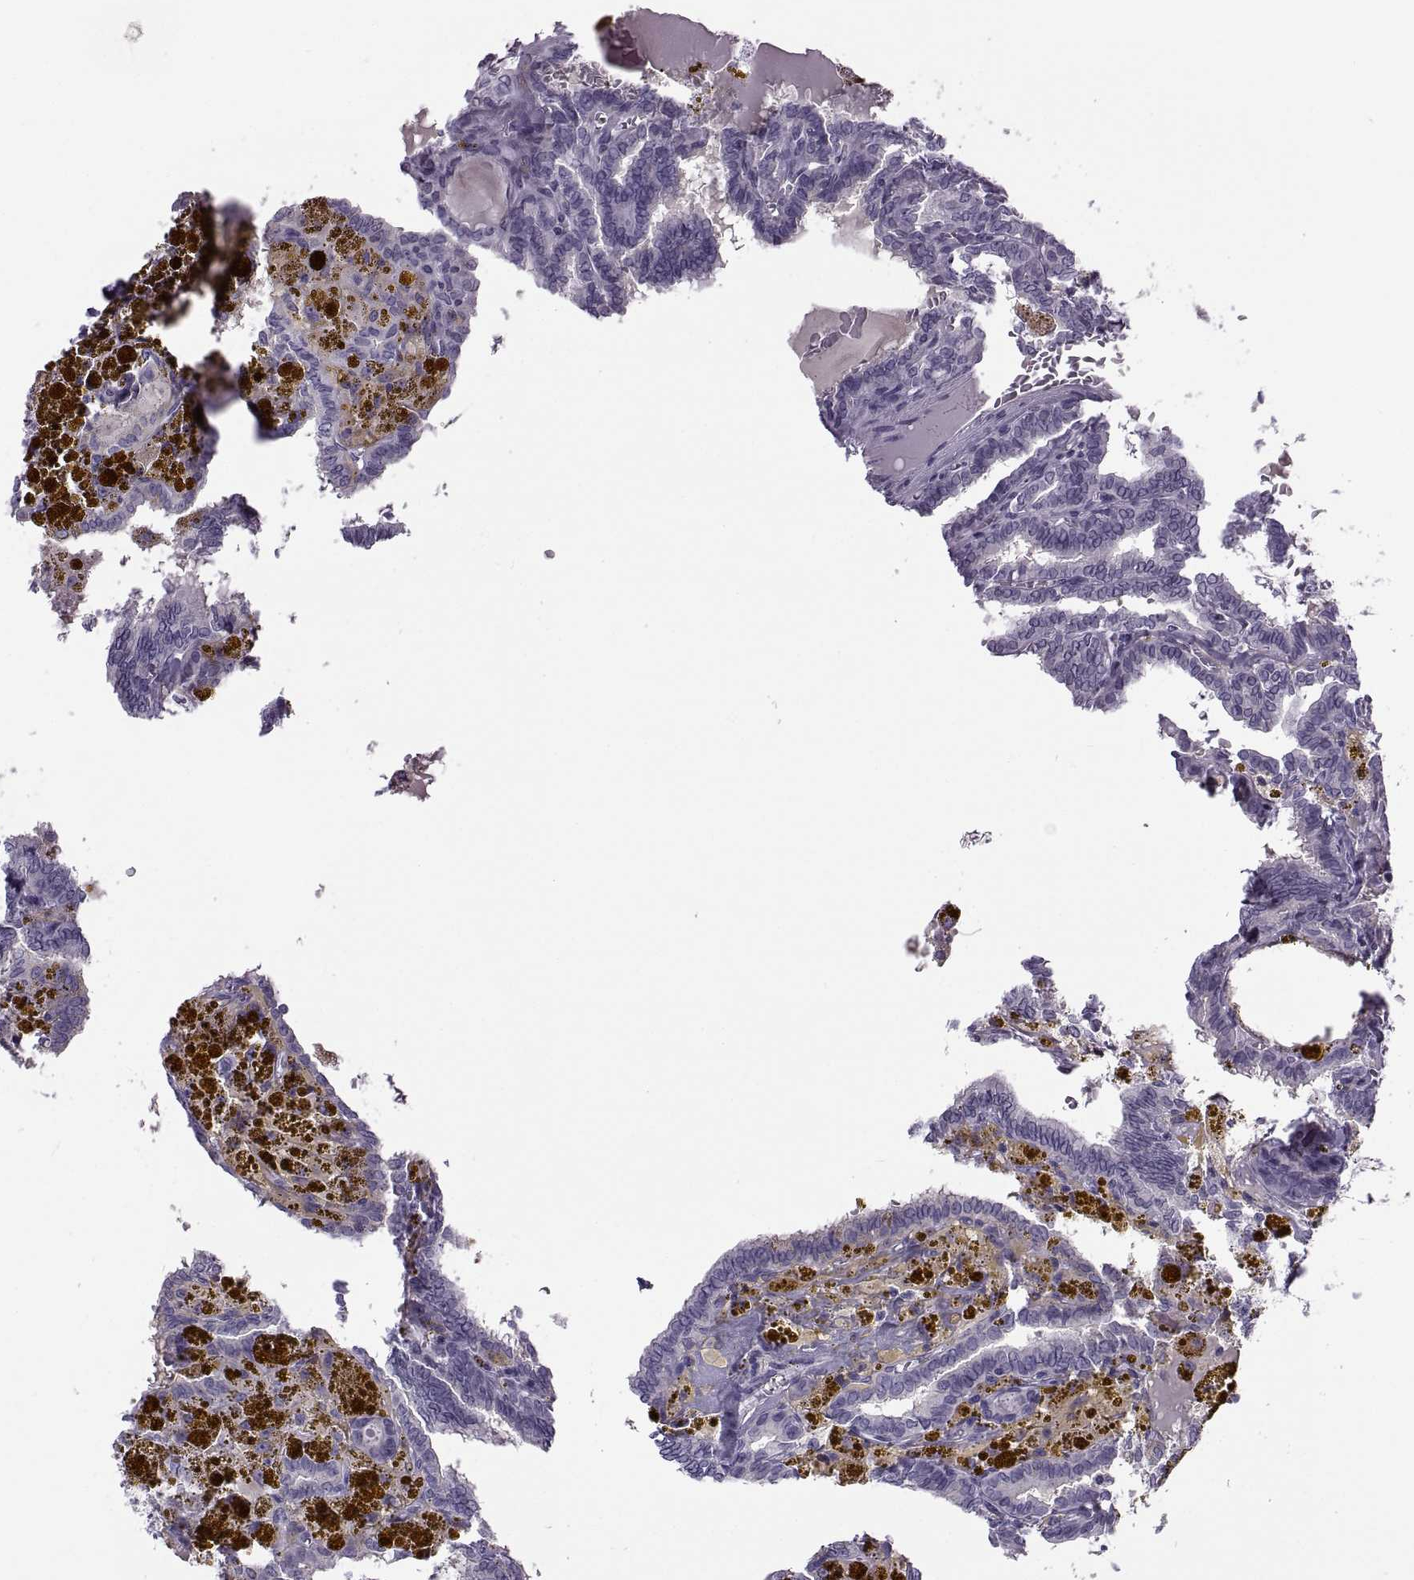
{"staining": {"intensity": "negative", "quantity": "none", "location": "none"}, "tissue": "thyroid cancer", "cell_type": "Tumor cells", "image_type": "cancer", "snomed": [{"axis": "morphology", "description": "Papillary adenocarcinoma, NOS"}, {"axis": "topography", "description": "Thyroid gland"}], "caption": "Tumor cells are negative for protein expression in human thyroid cancer (papillary adenocarcinoma). Brightfield microscopy of immunohistochemistry stained with DAB (brown) and hematoxylin (blue), captured at high magnification.", "gene": "RSPH6A", "patient": {"sex": "female", "age": 39}}